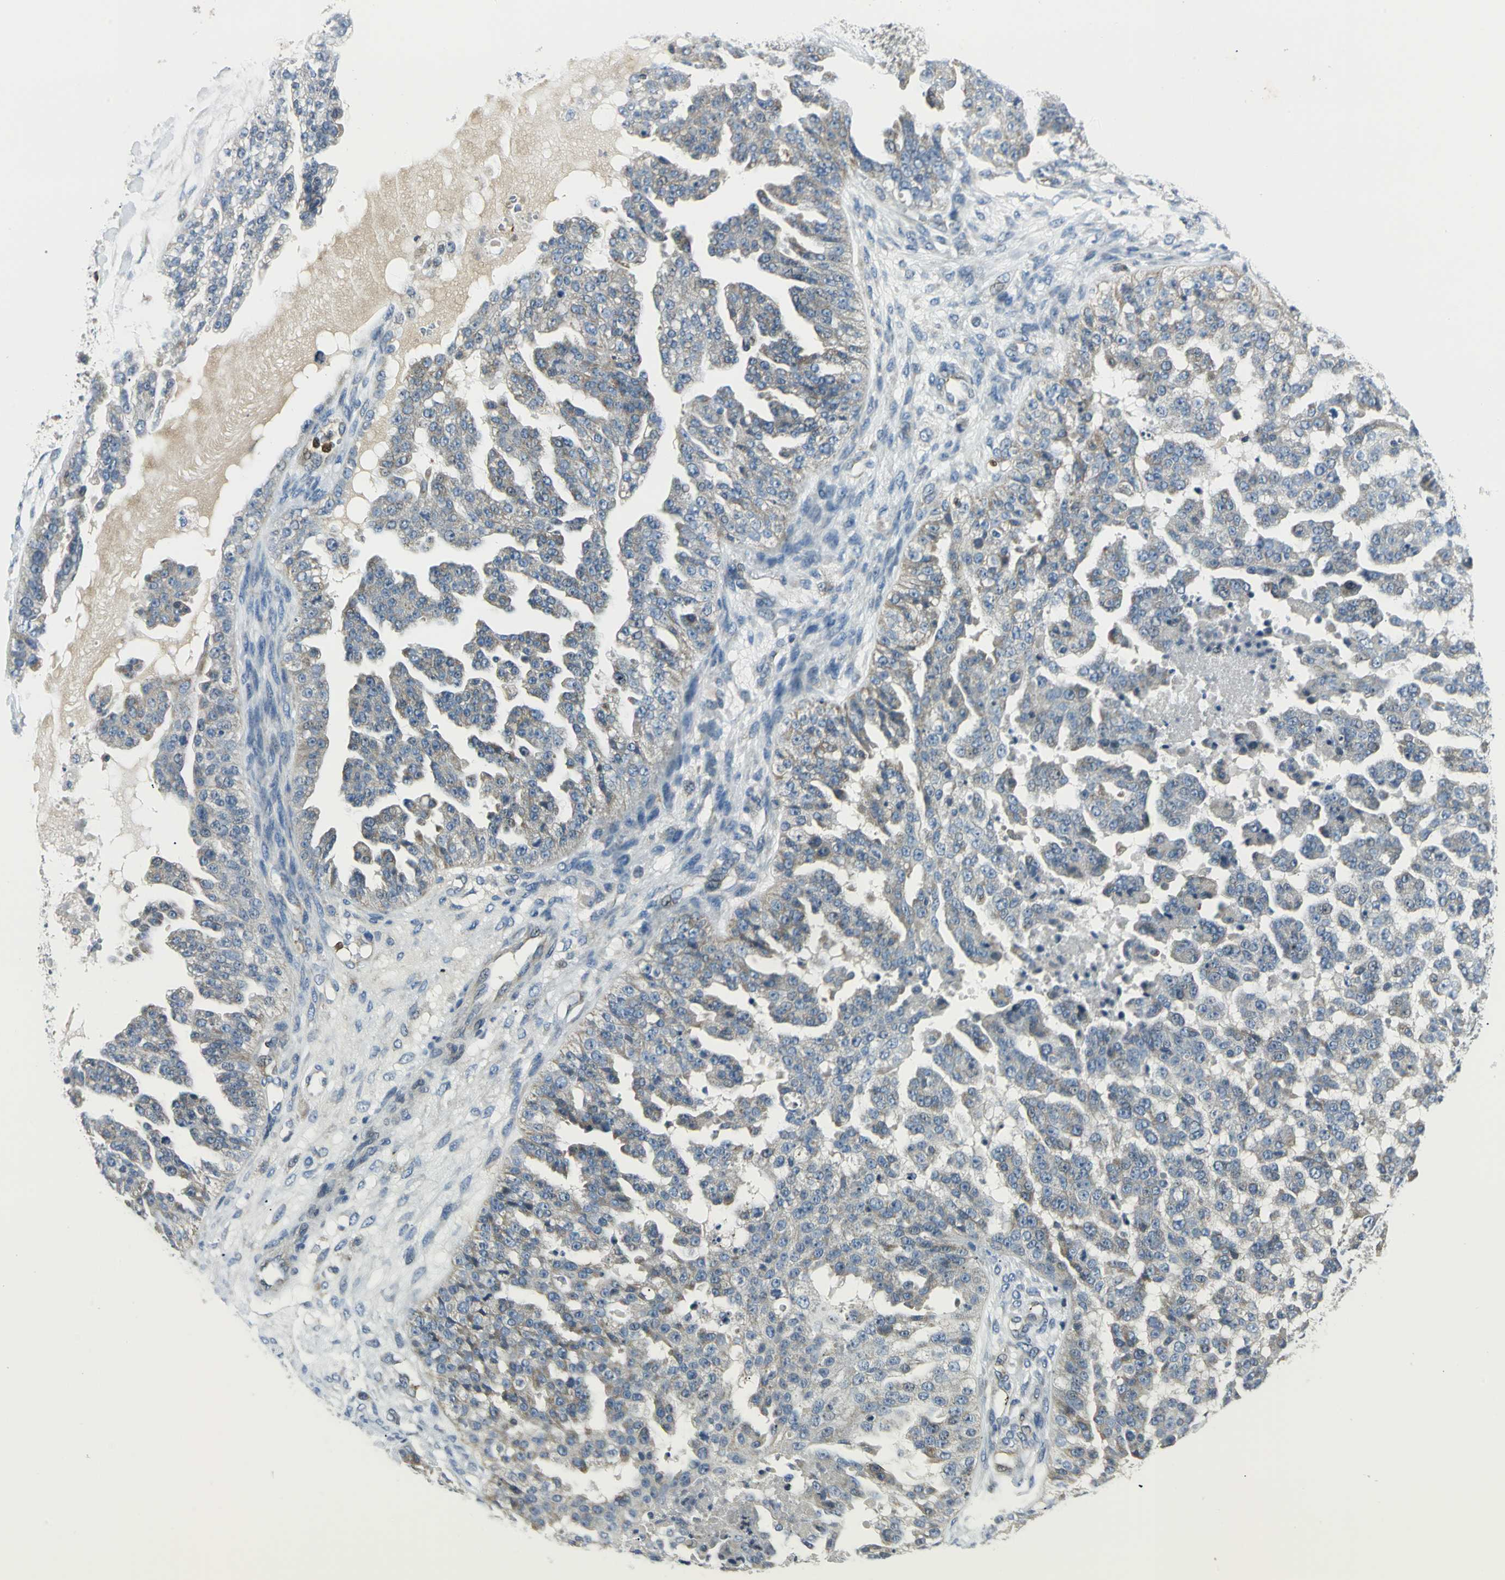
{"staining": {"intensity": "moderate", "quantity": "25%-75%", "location": "cytoplasmic/membranous"}, "tissue": "ovarian cancer", "cell_type": "Tumor cells", "image_type": "cancer", "snomed": [{"axis": "morphology", "description": "Carcinoma, NOS"}, {"axis": "topography", "description": "Soft tissue"}, {"axis": "topography", "description": "Ovary"}], "caption": "Brown immunohistochemical staining in ovarian cancer exhibits moderate cytoplasmic/membranous positivity in approximately 25%-75% of tumor cells.", "gene": "USP40", "patient": {"sex": "female", "age": 54}}